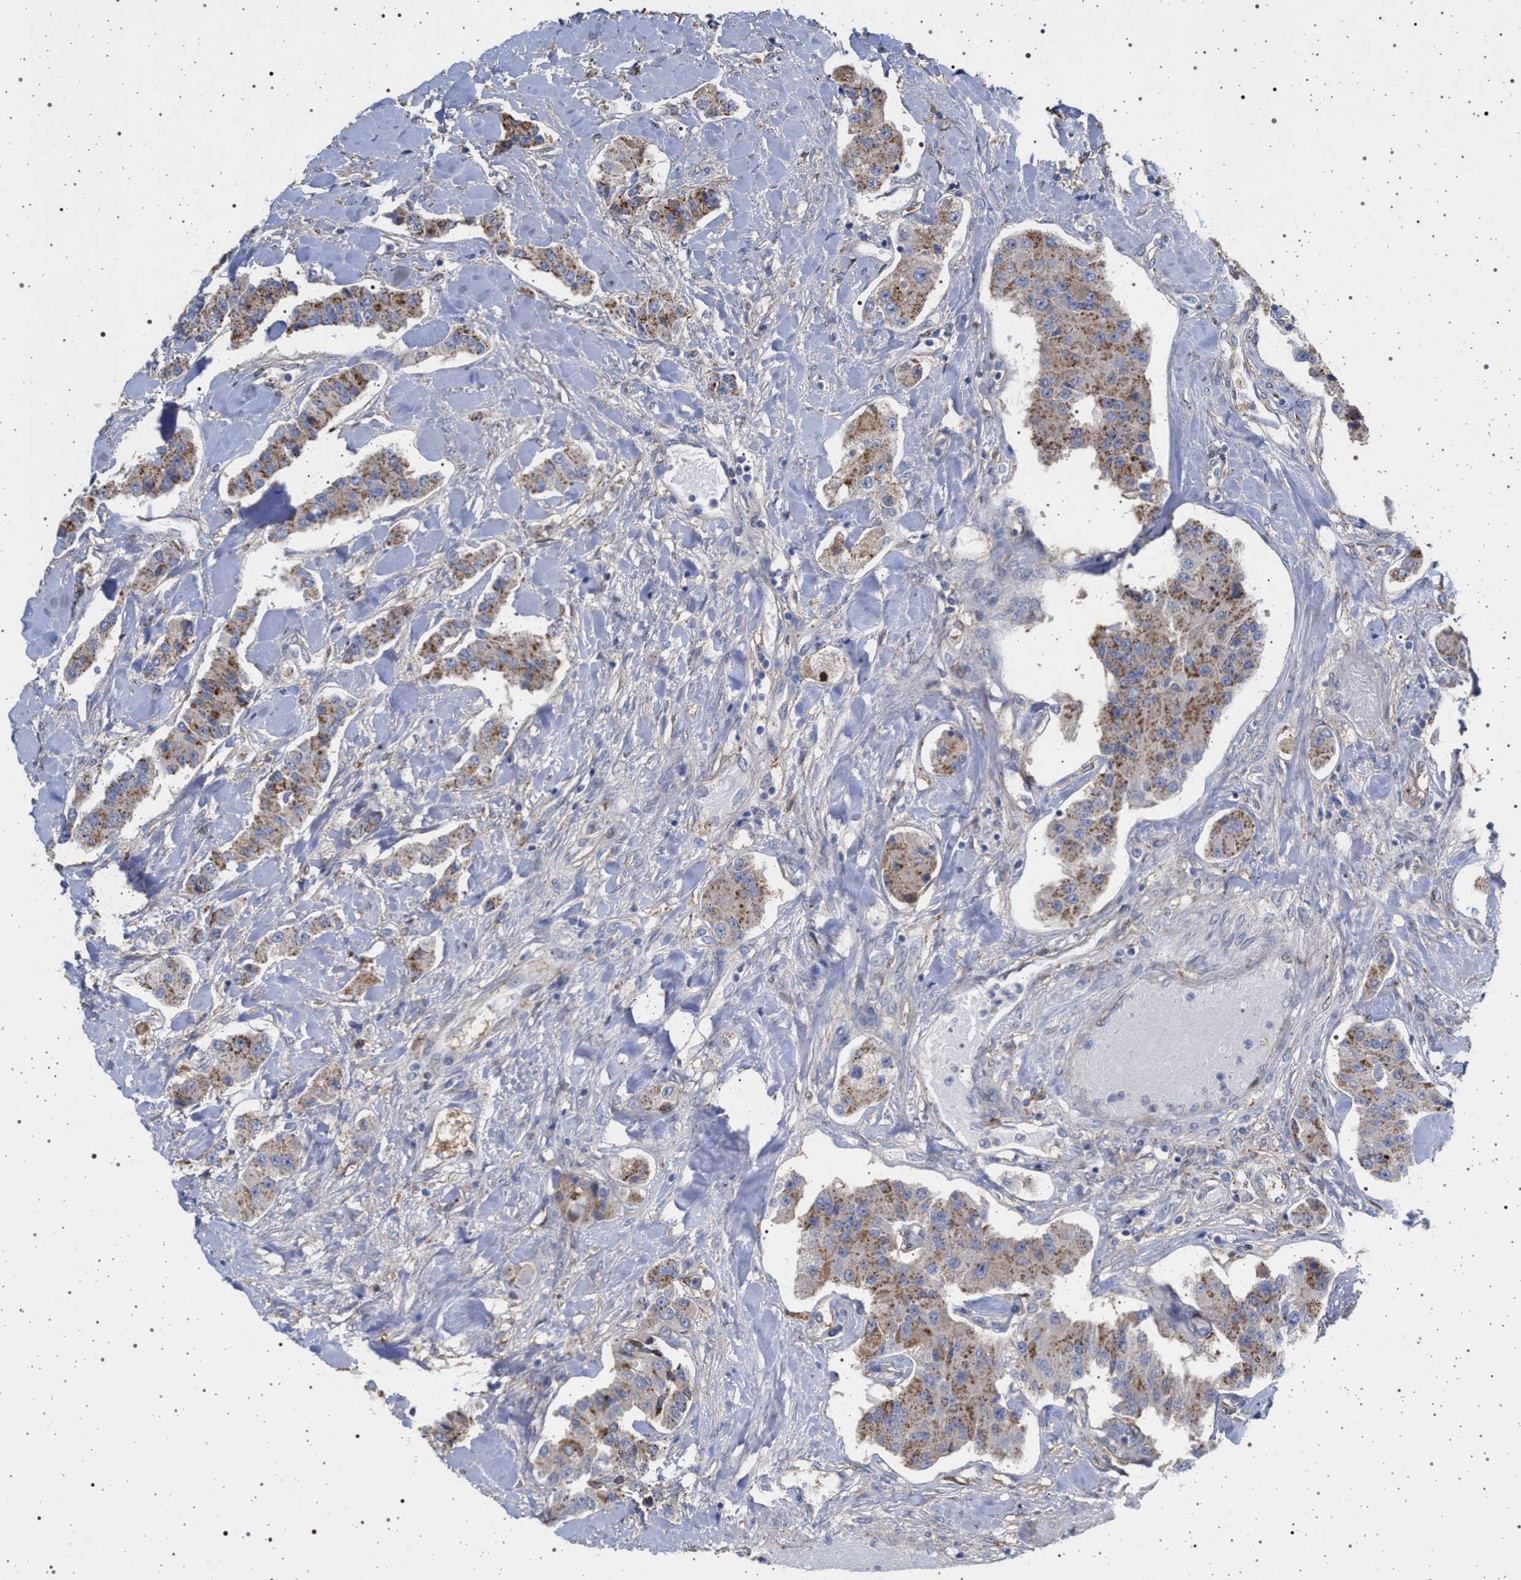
{"staining": {"intensity": "weak", "quantity": ">75%", "location": "cytoplasmic/membranous"}, "tissue": "carcinoid", "cell_type": "Tumor cells", "image_type": "cancer", "snomed": [{"axis": "morphology", "description": "Carcinoid, malignant, NOS"}, {"axis": "topography", "description": "Pancreas"}], "caption": "Protein expression analysis of human carcinoid (malignant) reveals weak cytoplasmic/membranous positivity in approximately >75% of tumor cells. (brown staining indicates protein expression, while blue staining denotes nuclei).", "gene": "PLG", "patient": {"sex": "male", "age": 41}}